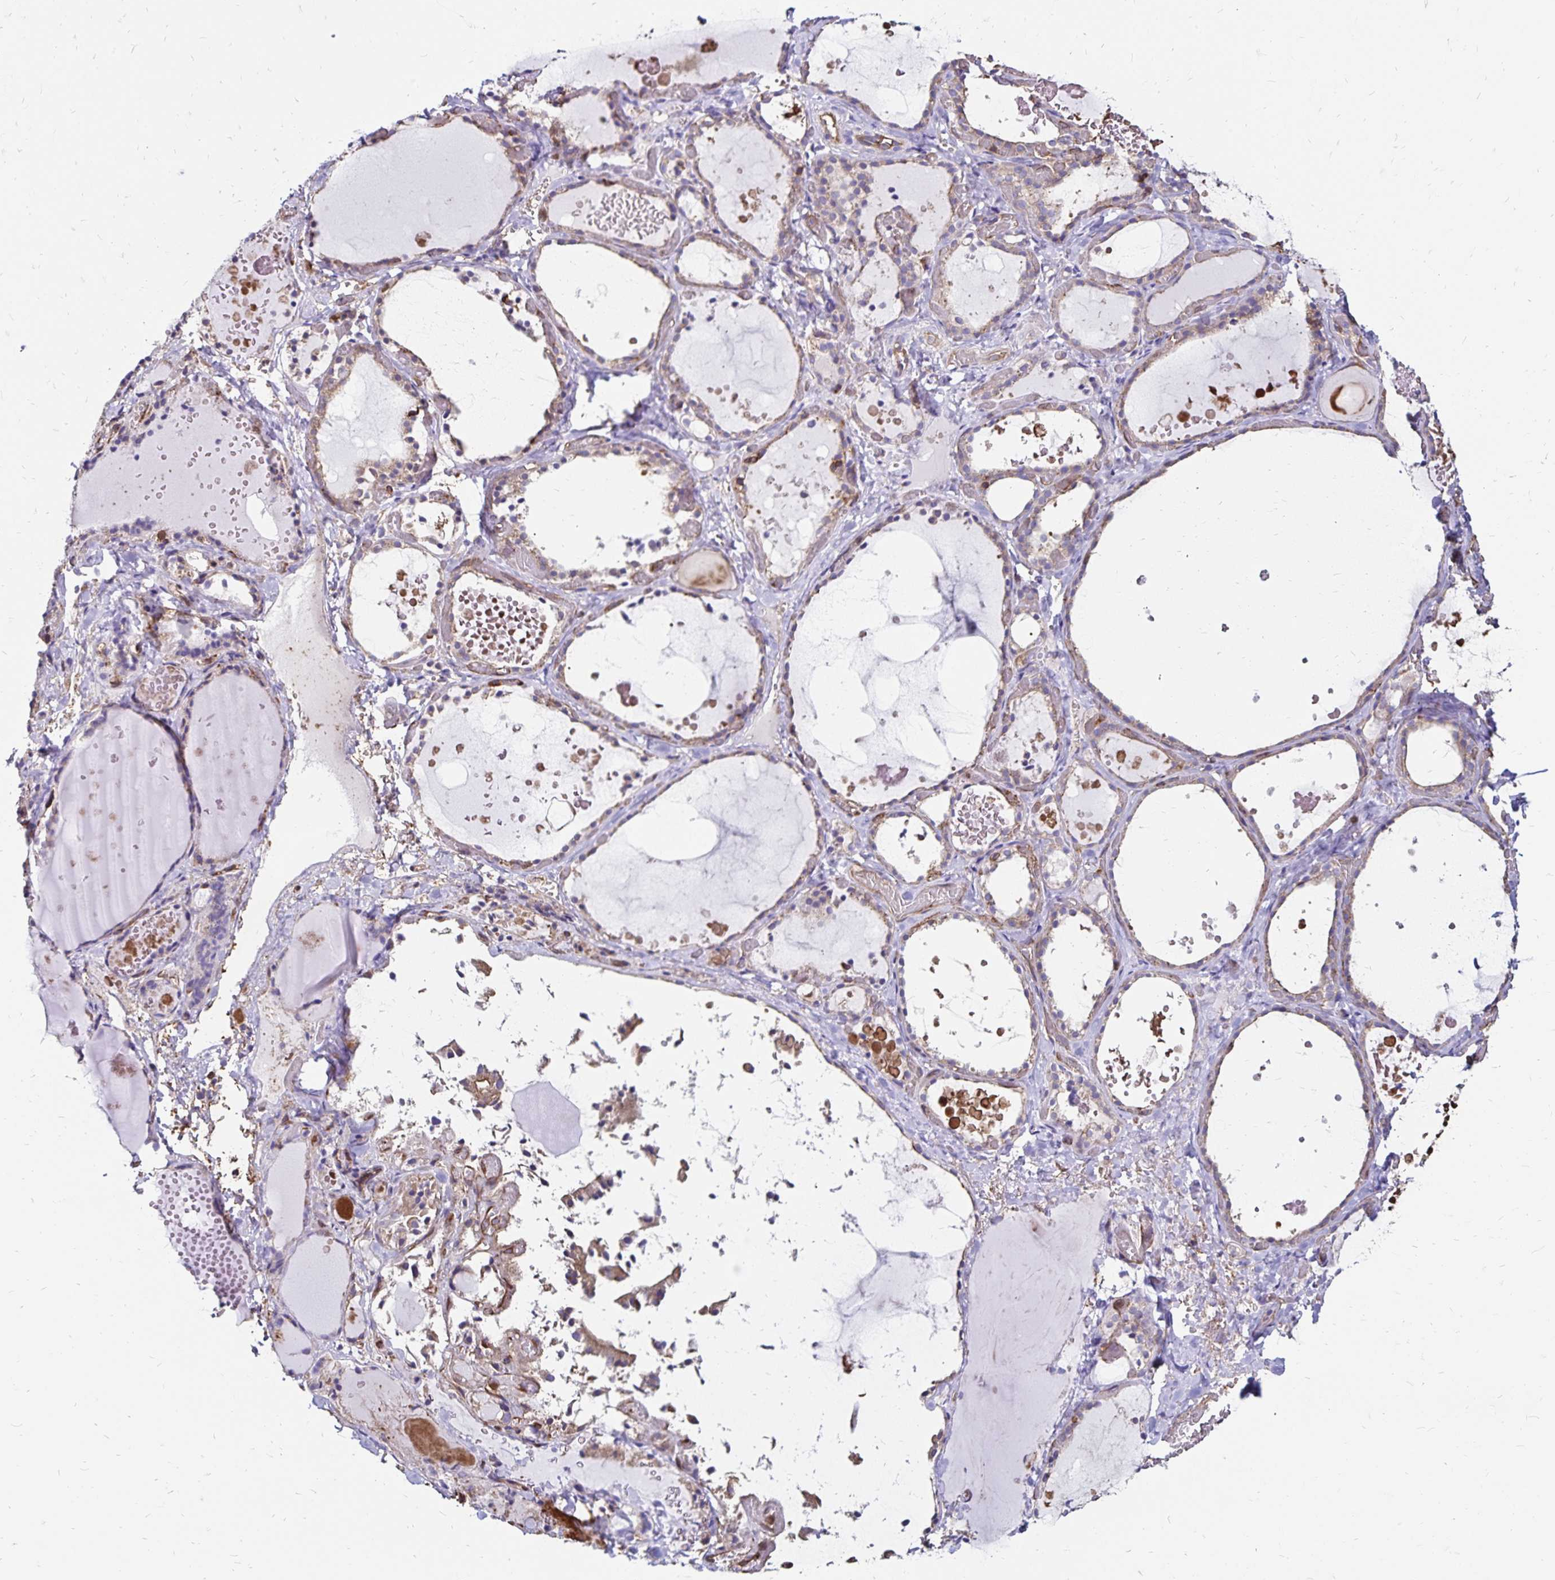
{"staining": {"intensity": "weak", "quantity": "<25%", "location": "cytoplasmic/membranous"}, "tissue": "thyroid gland", "cell_type": "Glandular cells", "image_type": "normal", "snomed": [{"axis": "morphology", "description": "Normal tissue, NOS"}, {"axis": "topography", "description": "Thyroid gland"}], "caption": "The micrograph reveals no significant expression in glandular cells of thyroid gland.", "gene": "RPRML", "patient": {"sex": "female", "age": 56}}